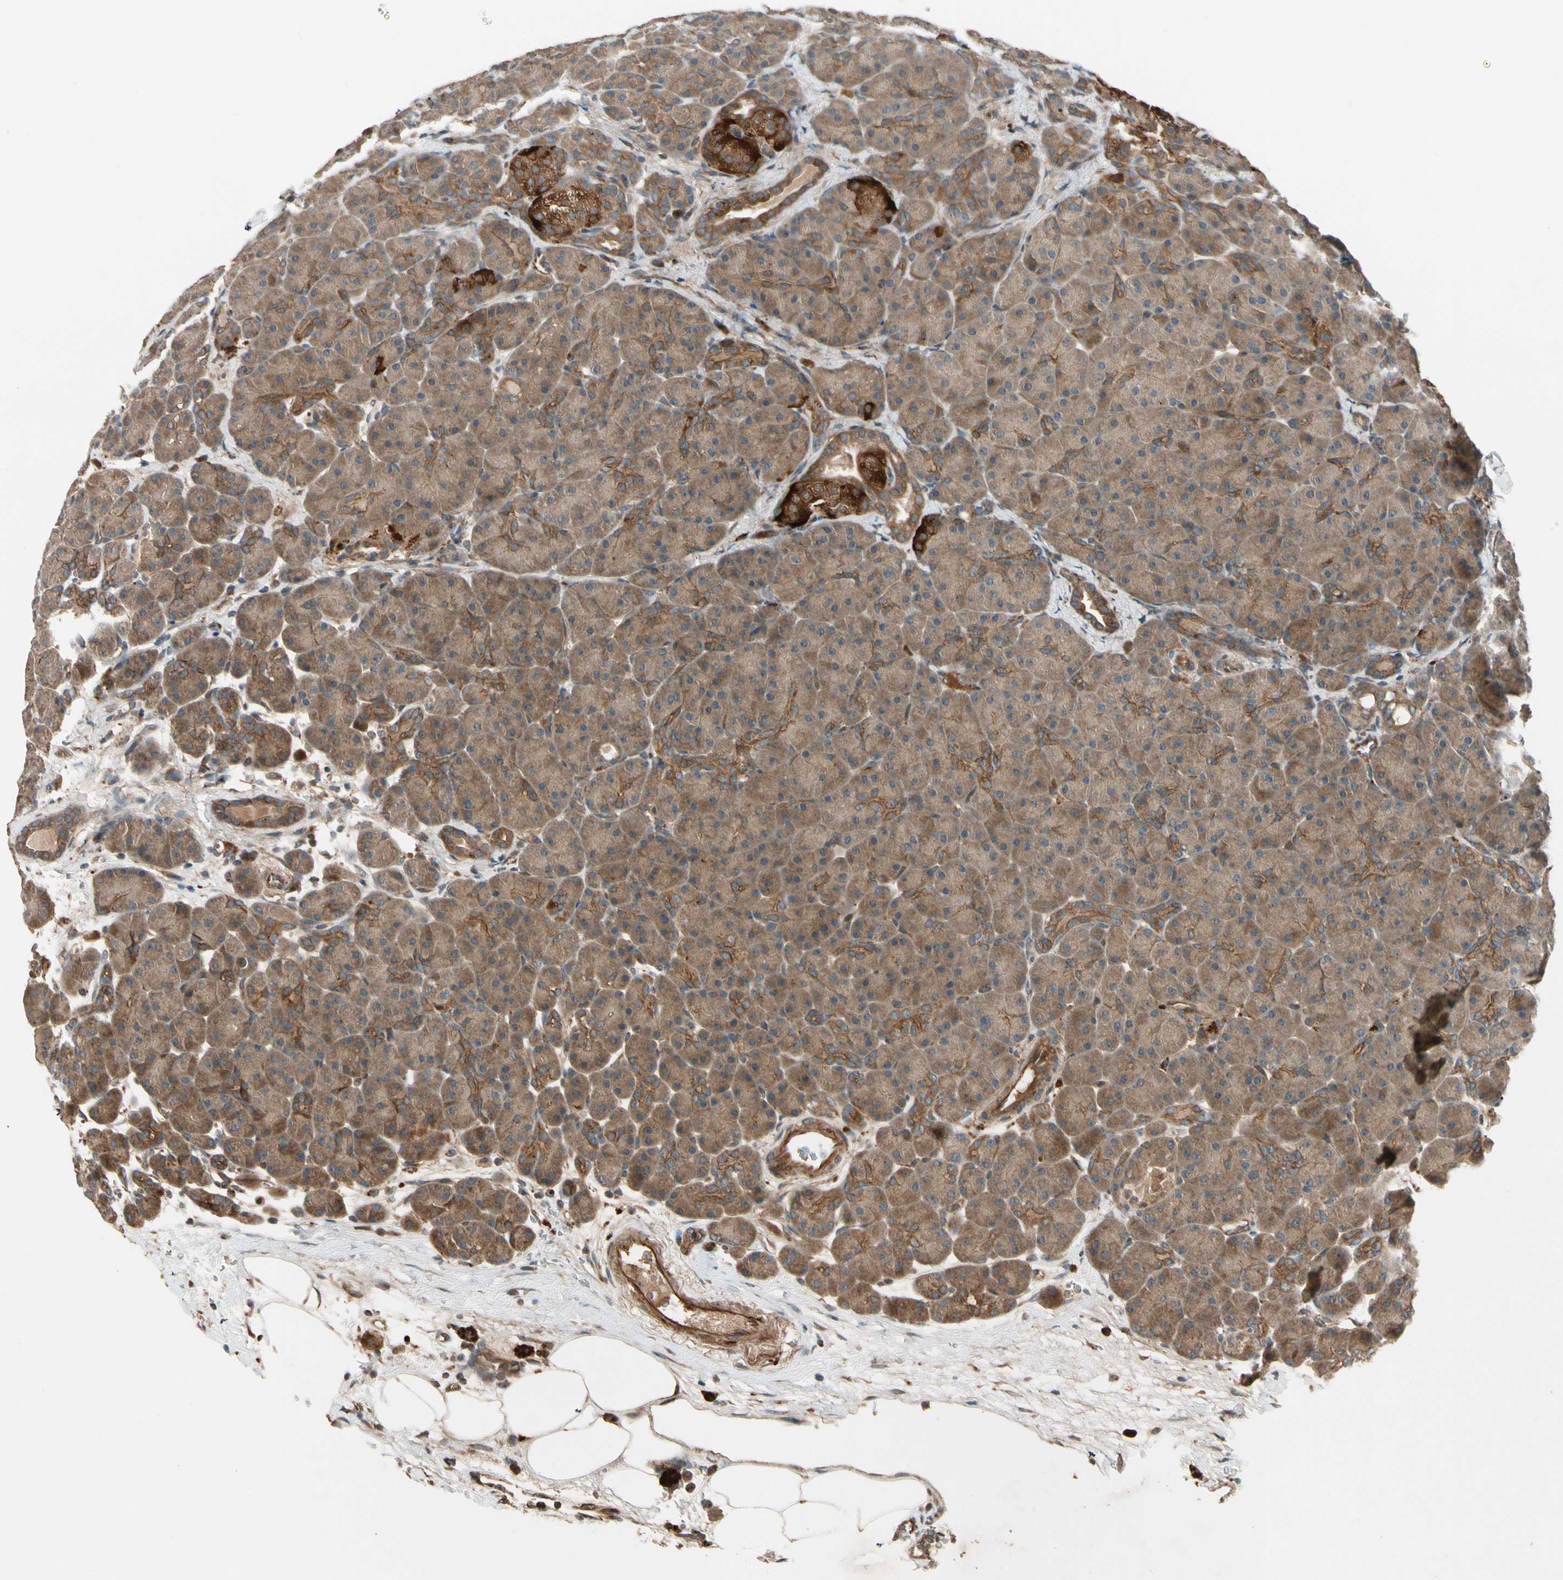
{"staining": {"intensity": "moderate", "quantity": ">75%", "location": "cytoplasmic/membranous"}, "tissue": "pancreas", "cell_type": "Exocrine glandular cells", "image_type": "normal", "snomed": [{"axis": "morphology", "description": "Normal tissue, NOS"}, {"axis": "topography", "description": "Pancreas"}], "caption": "Pancreas stained with a protein marker exhibits moderate staining in exocrine glandular cells.", "gene": "ACVR1C", "patient": {"sex": "male", "age": 66}}